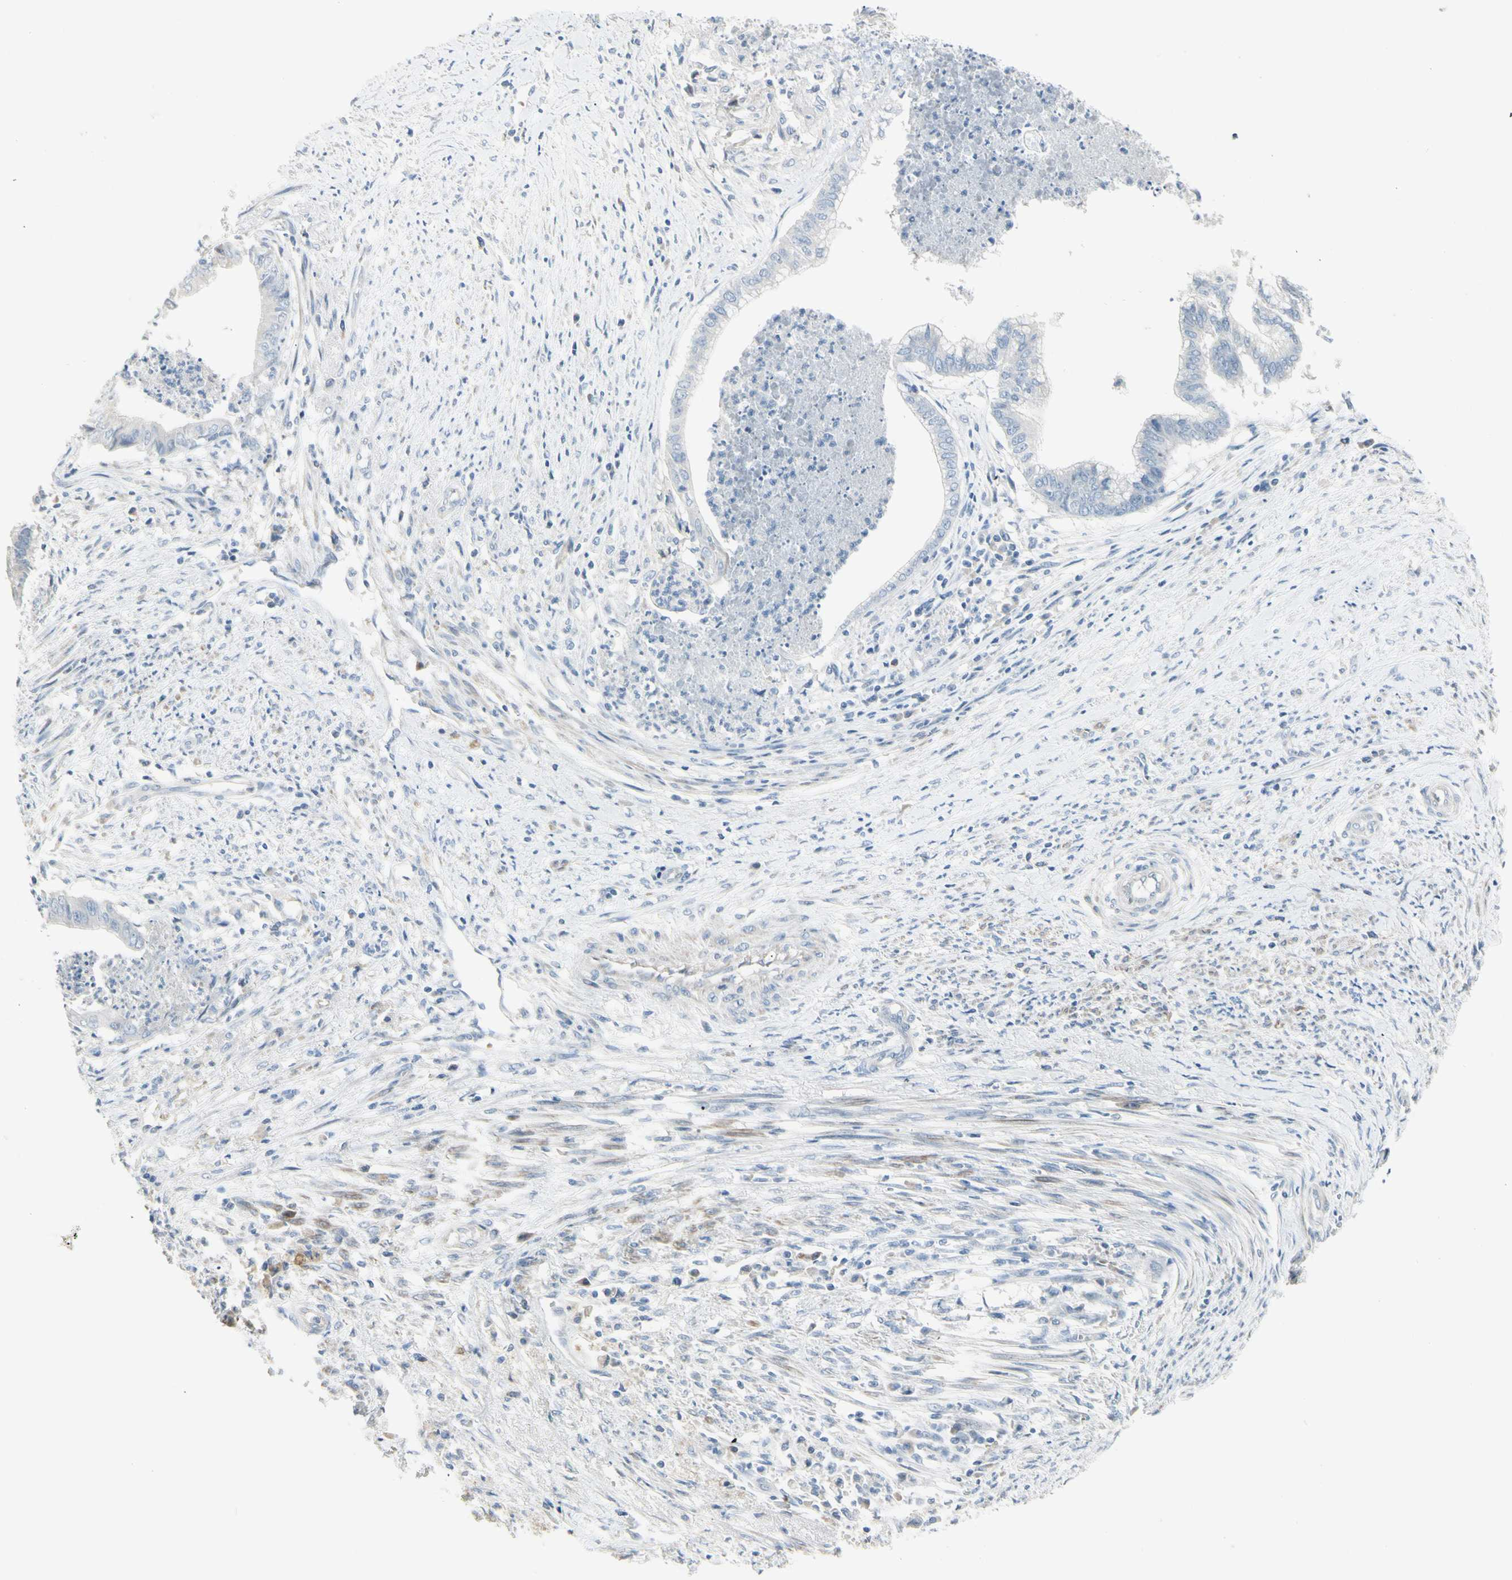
{"staining": {"intensity": "negative", "quantity": "none", "location": "none"}, "tissue": "endometrial cancer", "cell_type": "Tumor cells", "image_type": "cancer", "snomed": [{"axis": "morphology", "description": "Necrosis, NOS"}, {"axis": "morphology", "description": "Adenocarcinoma, NOS"}, {"axis": "topography", "description": "Endometrium"}], "caption": "DAB immunohistochemical staining of human adenocarcinoma (endometrial) shows no significant staining in tumor cells.", "gene": "CYP2E1", "patient": {"sex": "female", "age": 79}}